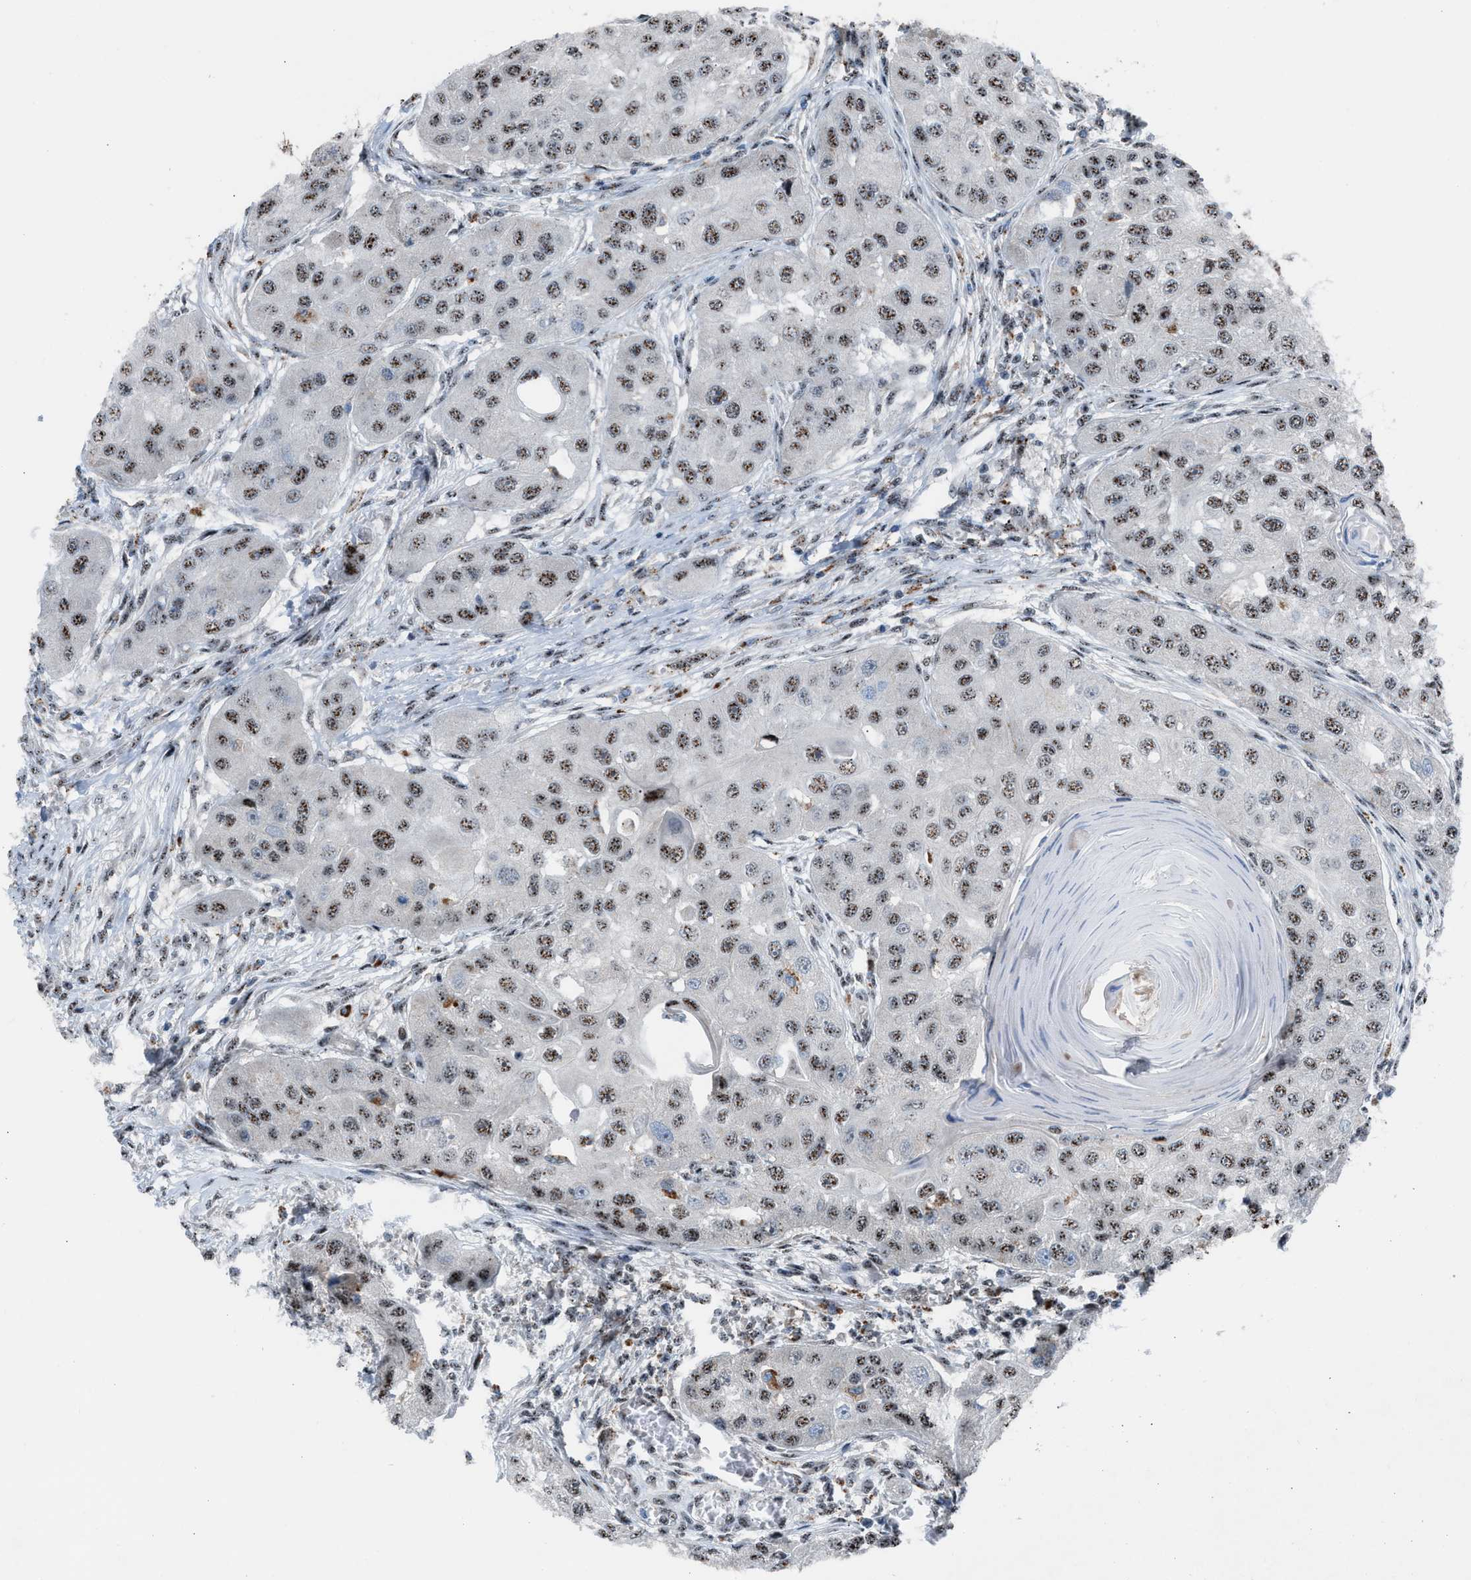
{"staining": {"intensity": "weak", "quantity": ">75%", "location": "nuclear"}, "tissue": "head and neck cancer", "cell_type": "Tumor cells", "image_type": "cancer", "snomed": [{"axis": "morphology", "description": "Normal tissue, NOS"}, {"axis": "morphology", "description": "Squamous cell carcinoma, NOS"}, {"axis": "topography", "description": "Skeletal muscle"}, {"axis": "topography", "description": "Head-Neck"}], "caption": "About >75% of tumor cells in human squamous cell carcinoma (head and neck) reveal weak nuclear protein staining as visualized by brown immunohistochemical staining.", "gene": "CENPP", "patient": {"sex": "male", "age": 51}}